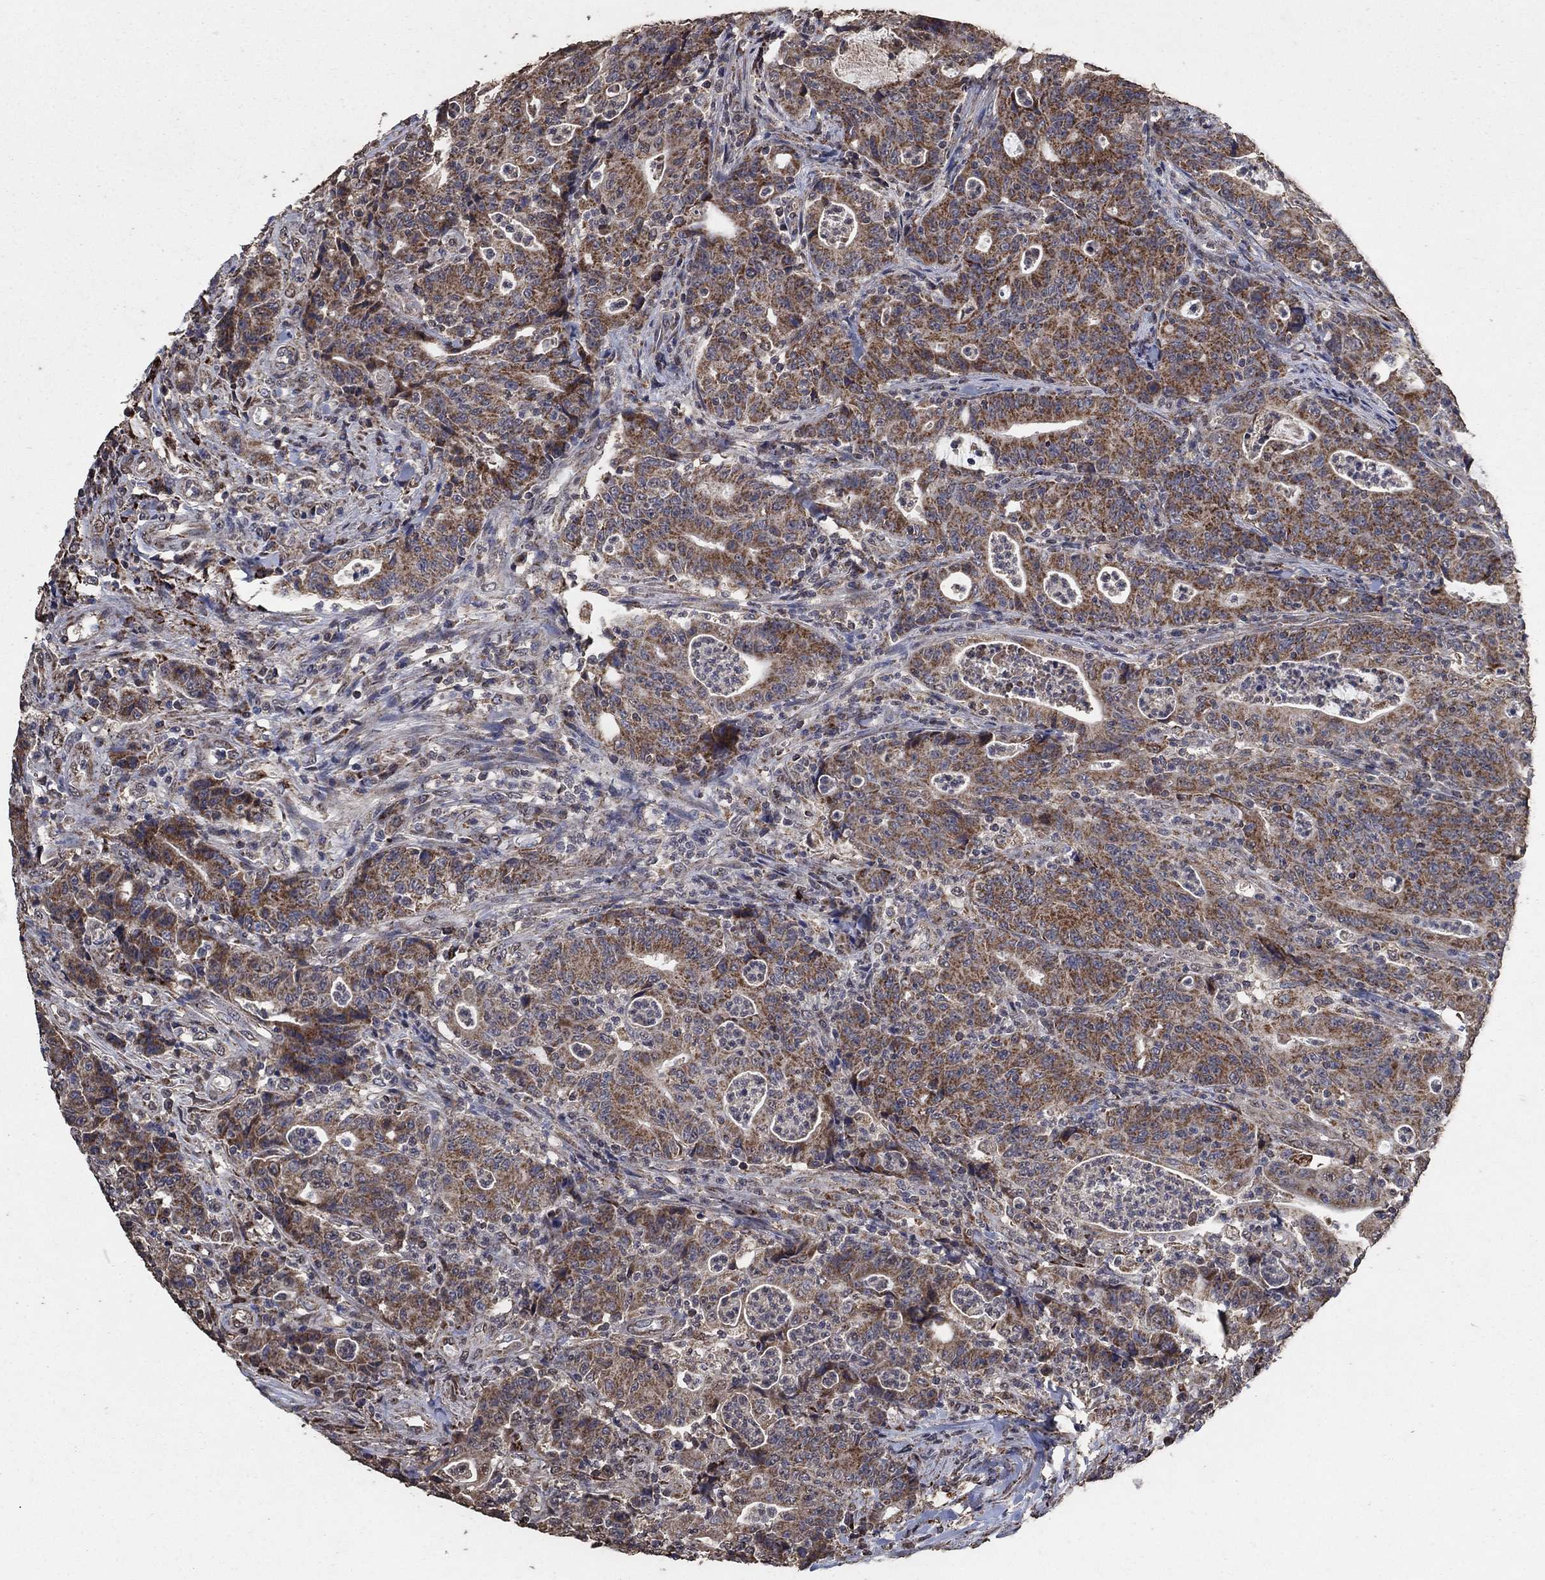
{"staining": {"intensity": "strong", "quantity": "25%-75%", "location": "cytoplasmic/membranous"}, "tissue": "colorectal cancer", "cell_type": "Tumor cells", "image_type": "cancer", "snomed": [{"axis": "morphology", "description": "Adenocarcinoma, NOS"}, {"axis": "topography", "description": "Colon"}], "caption": "A high amount of strong cytoplasmic/membranous staining is present in about 25%-75% of tumor cells in adenocarcinoma (colorectal) tissue. (DAB IHC, brown staining for protein, blue staining for nuclei).", "gene": "MRPS24", "patient": {"sex": "male", "age": 70}}